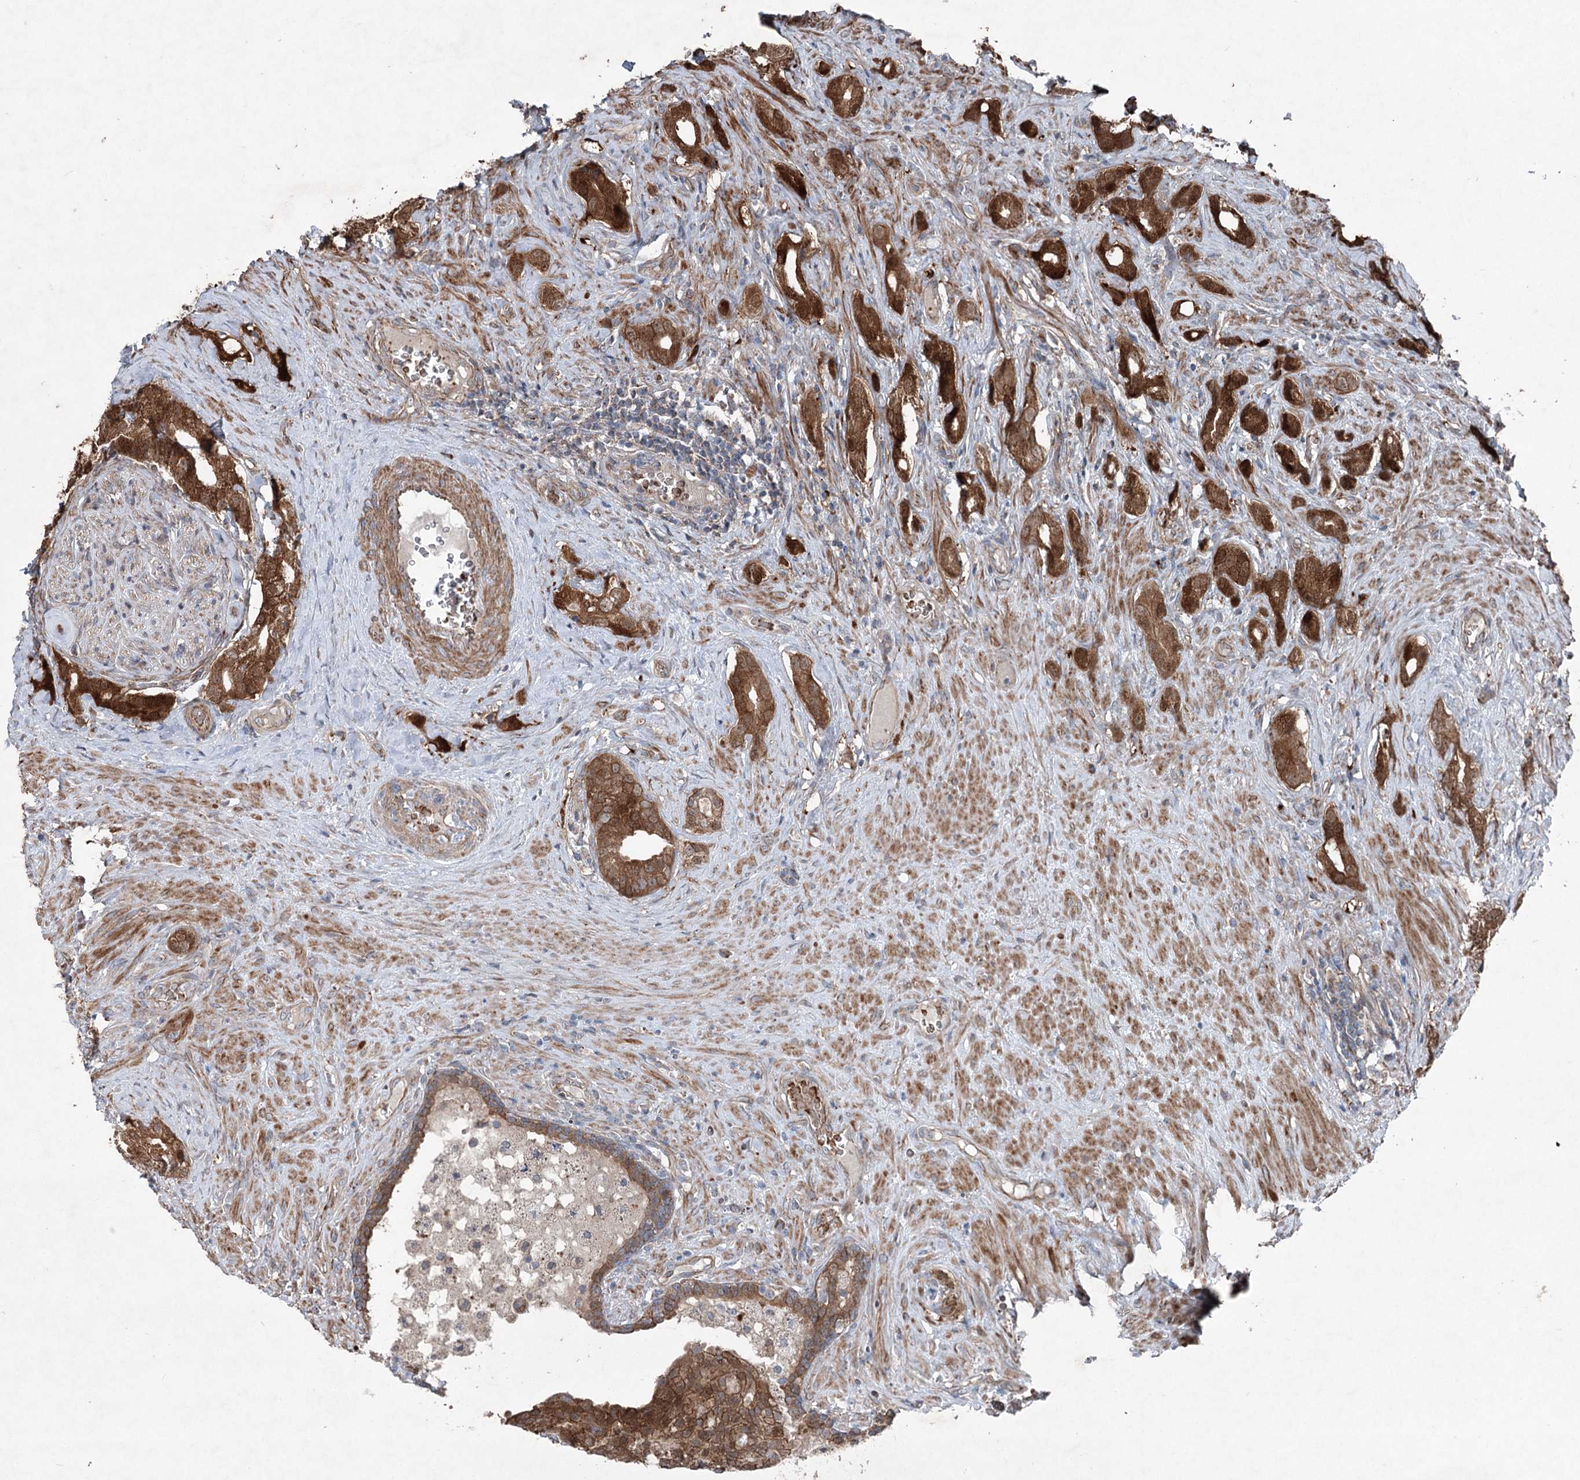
{"staining": {"intensity": "strong", "quantity": ">75%", "location": "cytoplasmic/membranous"}, "tissue": "prostate cancer", "cell_type": "Tumor cells", "image_type": "cancer", "snomed": [{"axis": "morphology", "description": "Adenocarcinoma, Low grade"}, {"axis": "topography", "description": "Prostate"}], "caption": "A micrograph of prostate cancer (low-grade adenocarcinoma) stained for a protein demonstrates strong cytoplasmic/membranous brown staining in tumor cells.", "gene": "SERINC5", "patient": {"sex": "male", "age": 71}}